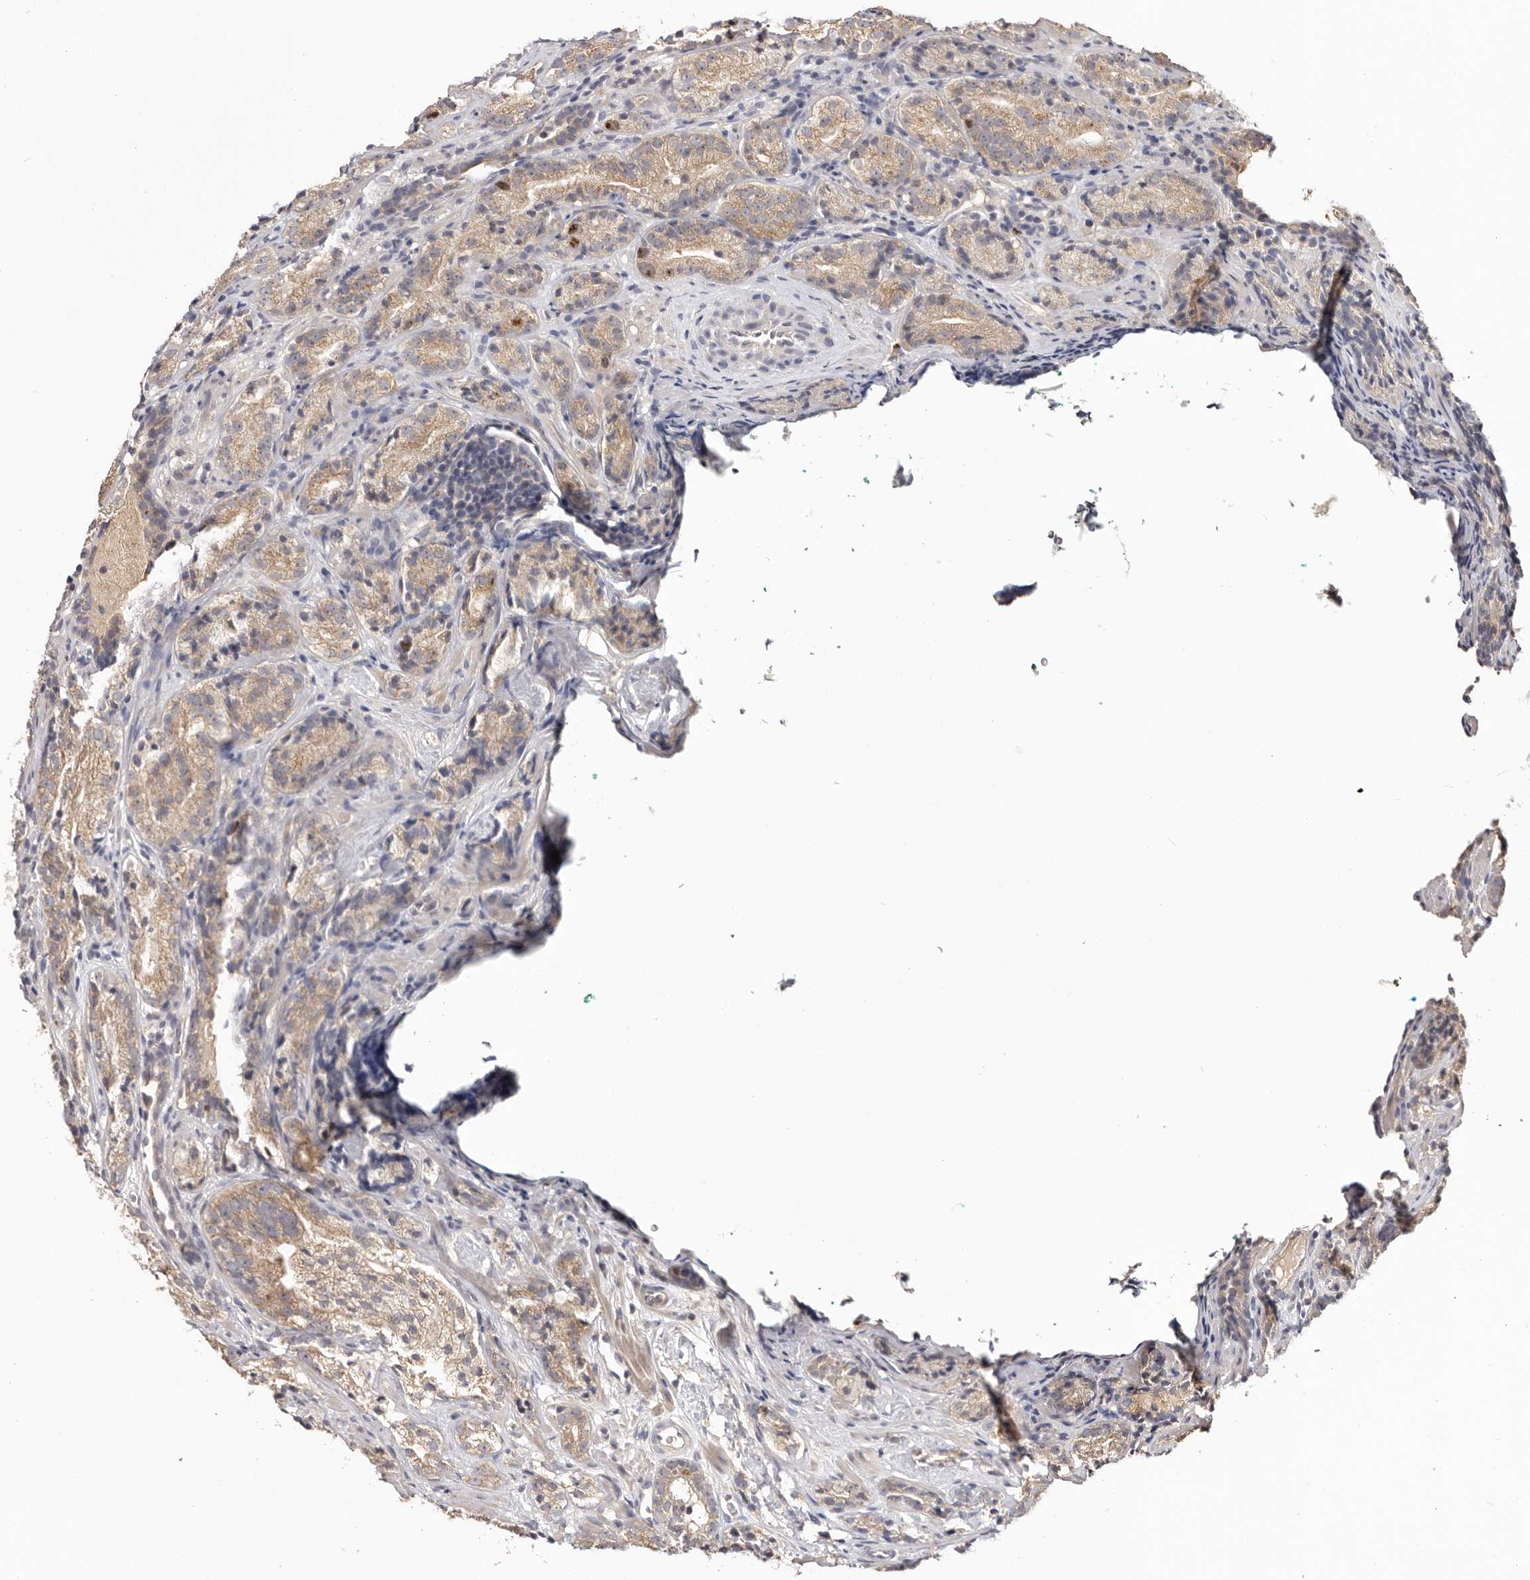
{"staining": {"intensity": "weak", "quantity": "25%-75%", "location": "cytoplasmic/membranous"}, "tissue": "prostate cancer", "cell_type": "Tumor cells", "image_type": "cancer", "snomed": [{"axis": "morphology", "description": "Adenocarcinoma, High grade"}, {"axis": "topography", "description": "Prostate"}], "caption": "Immunohistochemistry (DAB) staining of human prostate cancer (adenocarcinoma (high-grade)) exhibits weak cytoplasmic/membranous protein staining in approximately 25%-75% of tumor cells.", "gene": "CCDC190", "patient": {"sex": "male", "age": 56}}